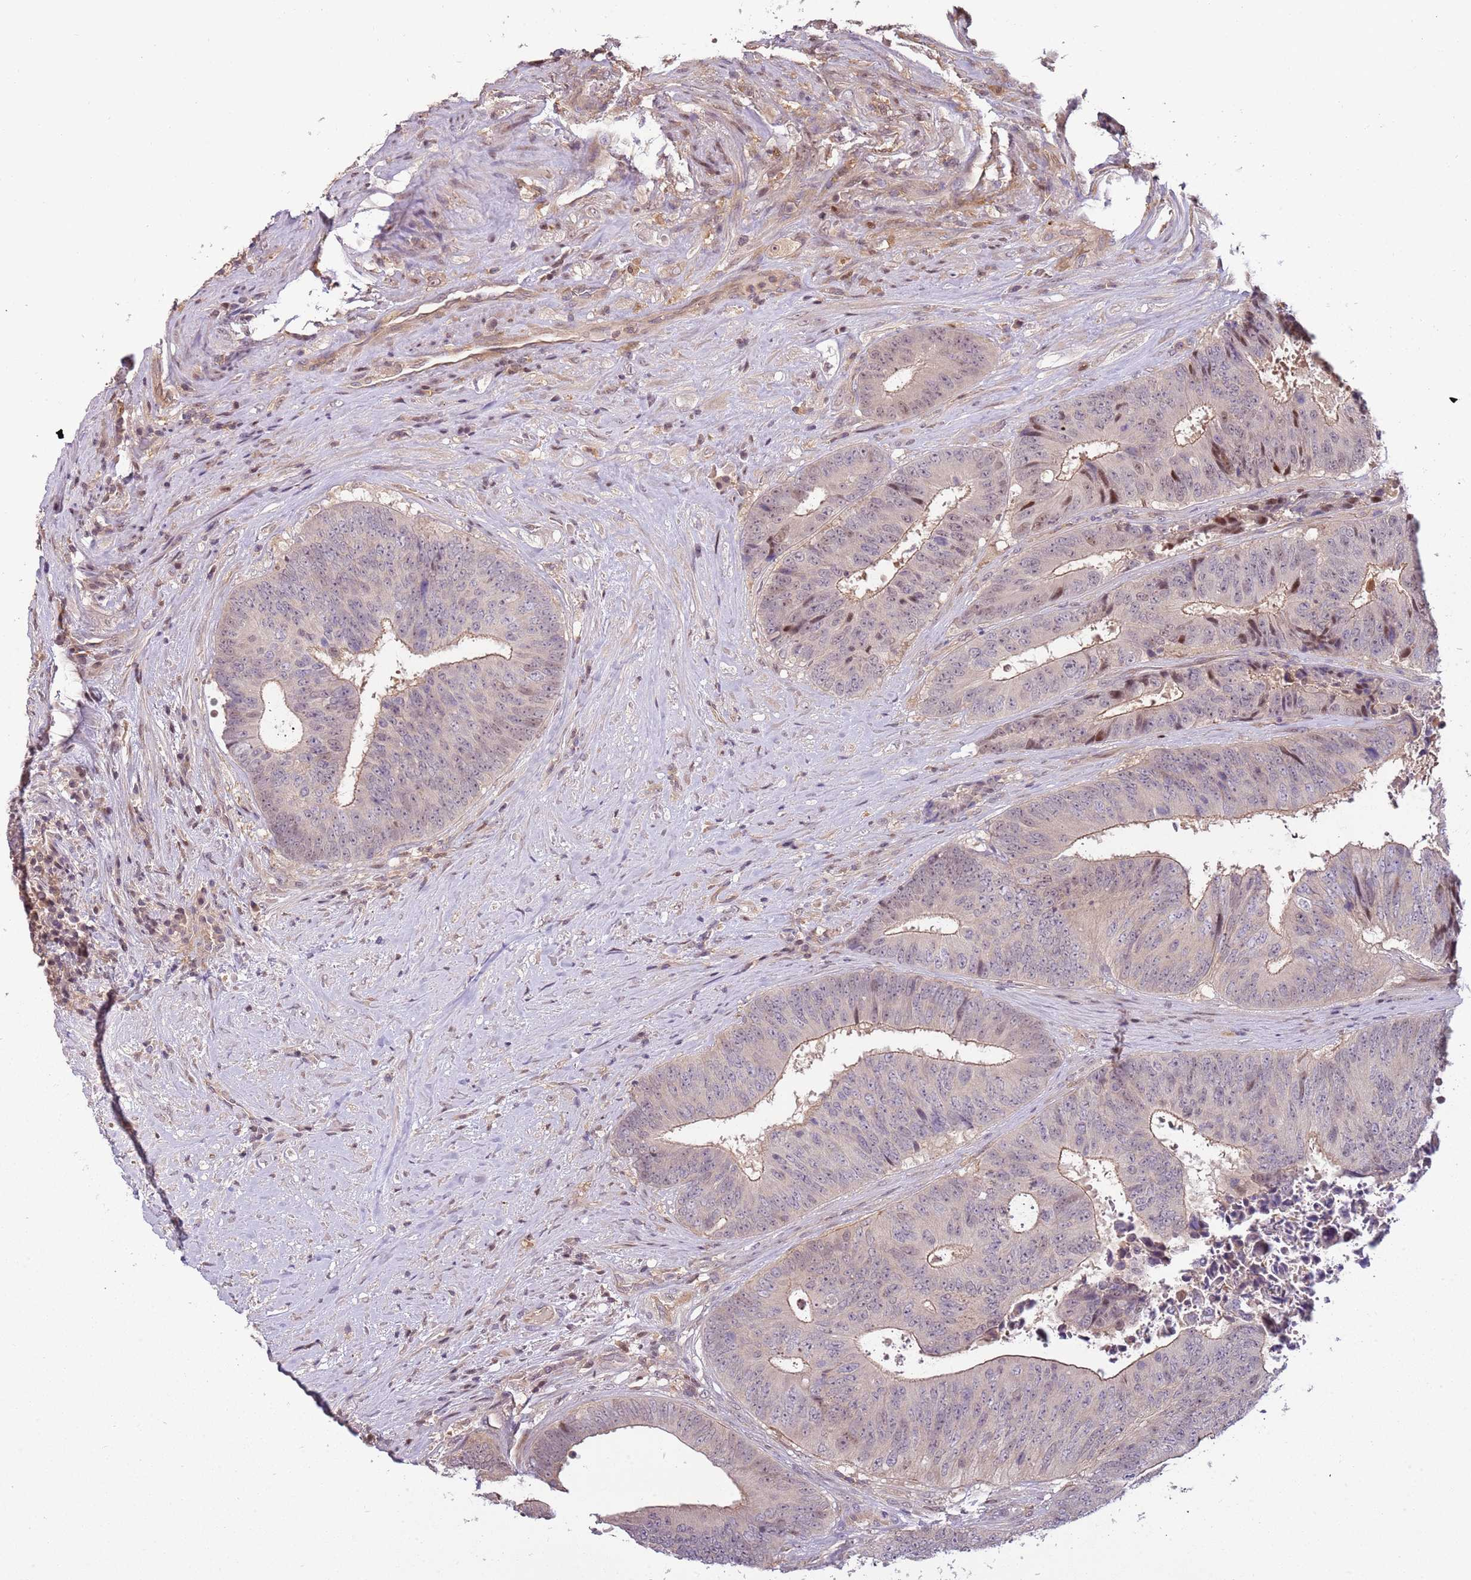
{"staining": {"intensity": "weak", "quantity": "25%-75%", "location": "cytoplasmic/membranous"}, "tissue": "colorectal cancer", "cell_type": "Tumor cells", "image_type": "cancer", "snomed": [{"axis": "morphology", "description": "Adenocarcinoma, NOS"}, {"axis": "topography", "description": "Rectum"}], "caption": "Colorectal adenocarcinoma stained with DAB immunohistochemistry shows low levels of weak cytoplasmic/membranous staining in about 25%-75% of tumor cells.", "gene": "GSTO2", "patient": {"sex": "male", "age": 72}}